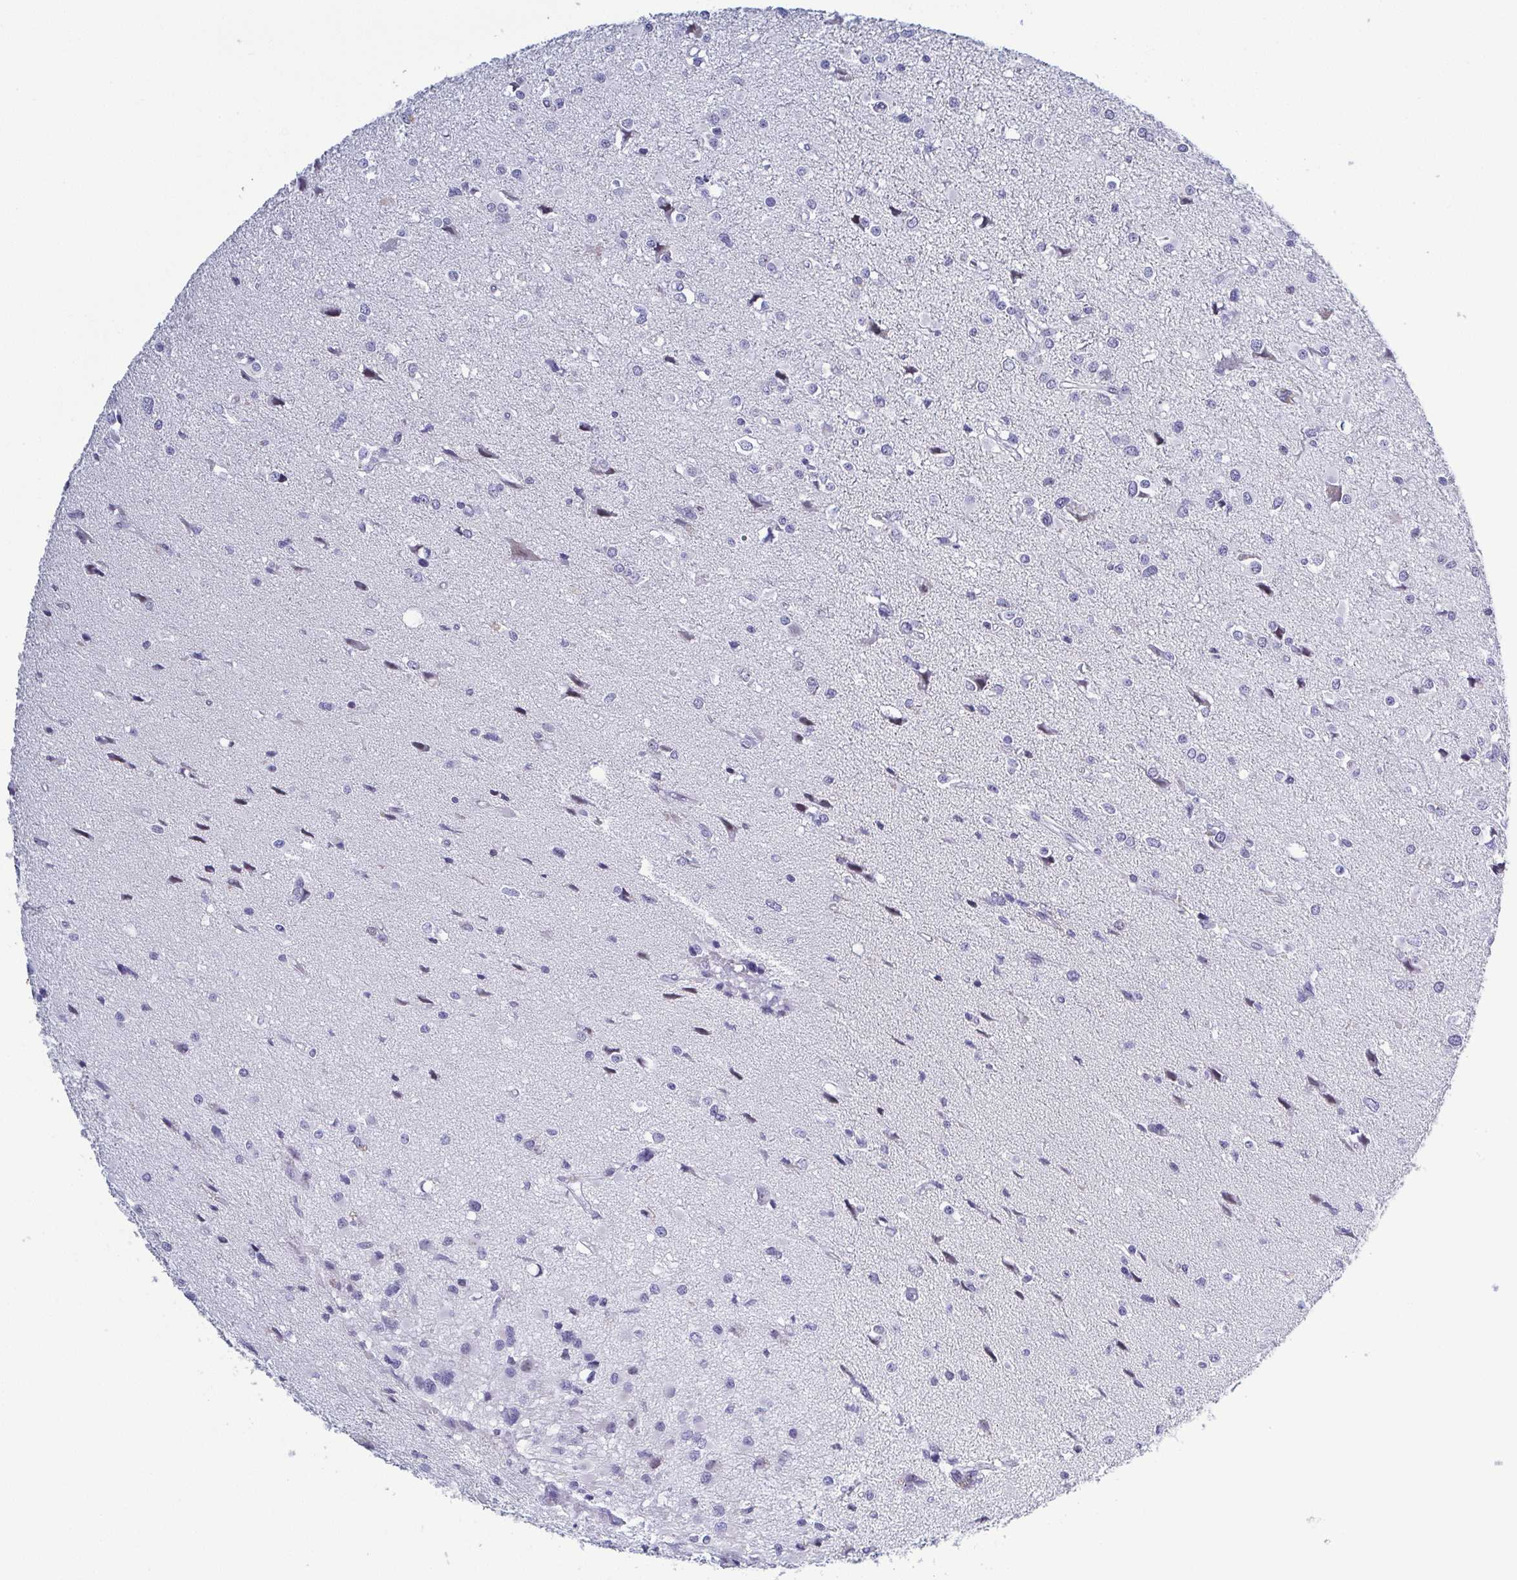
{"staining": {"intensity": "negative", "quantity": "none", "location": "none"}, "tissue": "glioma", "cell_type": "Tumor cells", "image_type": "cancer", "snomed": [{"axis": "morphology", "description": "Glioma, malignant, High grade"}, {"axis": "topography", "description": "Brain"}], "caption": "Protein analysis of glioma shows no significant staining in tumor cells.", "gene": "BZW1", "patient": {"sex": "male", "age": 54}}